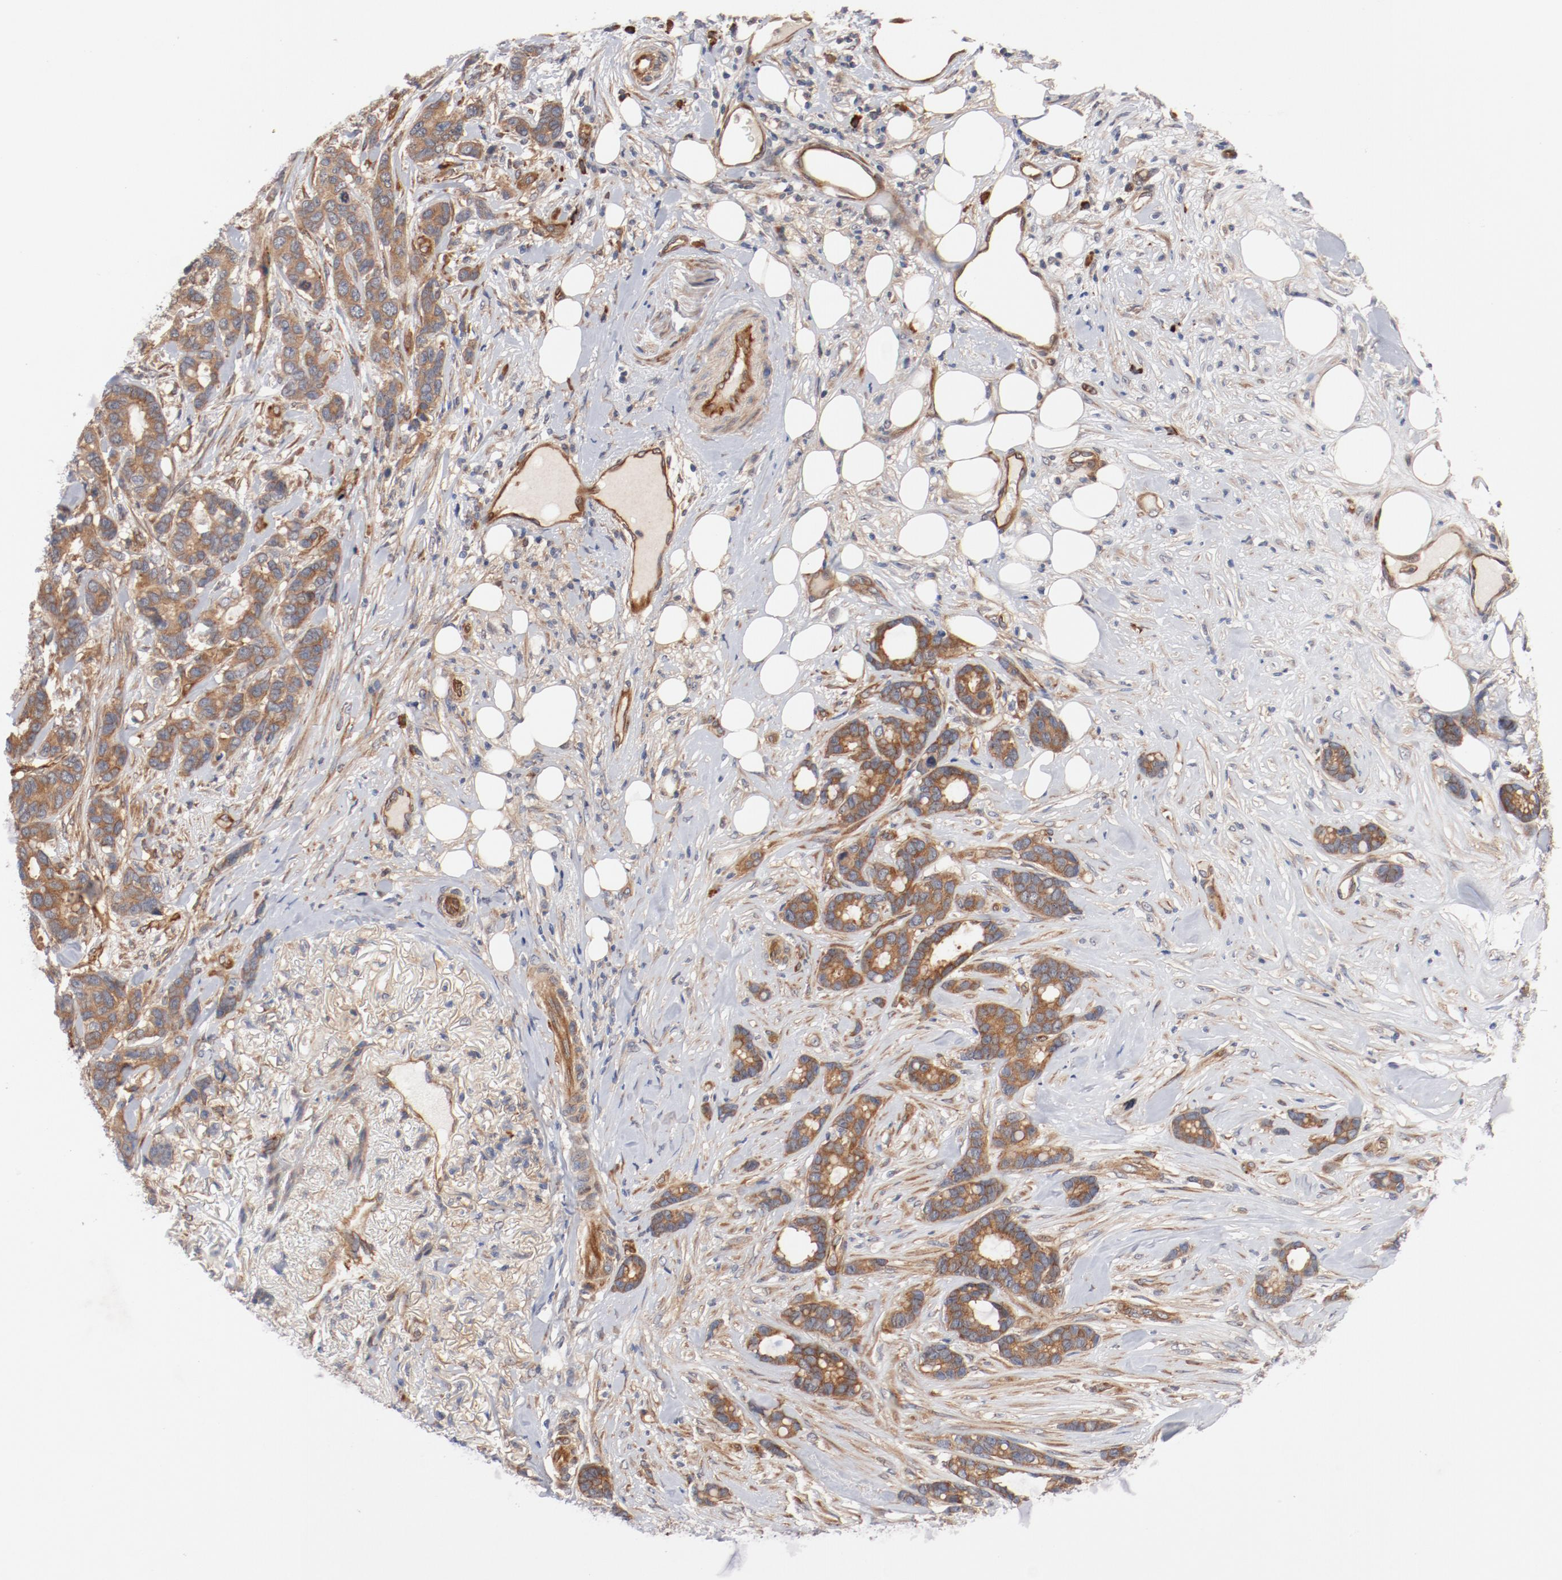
{"staining": {"intensity": "moderate", "quantity": ">75%", "location": "cytoplasmic/membranous"}, "tissue": "breast cancer", "cell_type": "Tumor cells", "image_type": "cancer", "snomed": [{"axis": "morphology", "description": "Duct carcinoma"}, {"axis": "topography", "description": "Breast"}], "caption": "Protein staining of breast intraductal carcinoma tissue shows moderate cytoplasmic/membranous expression in approximately >75% of tumor cells. Using DAB (3,3'-diaminobenzidine) (brown) and hematoxylin (blue) stains, captured at high magnification using brightfield microscopy.", "gene": "PITPNM2", "patient": {"sex": "female", "age": 87}}